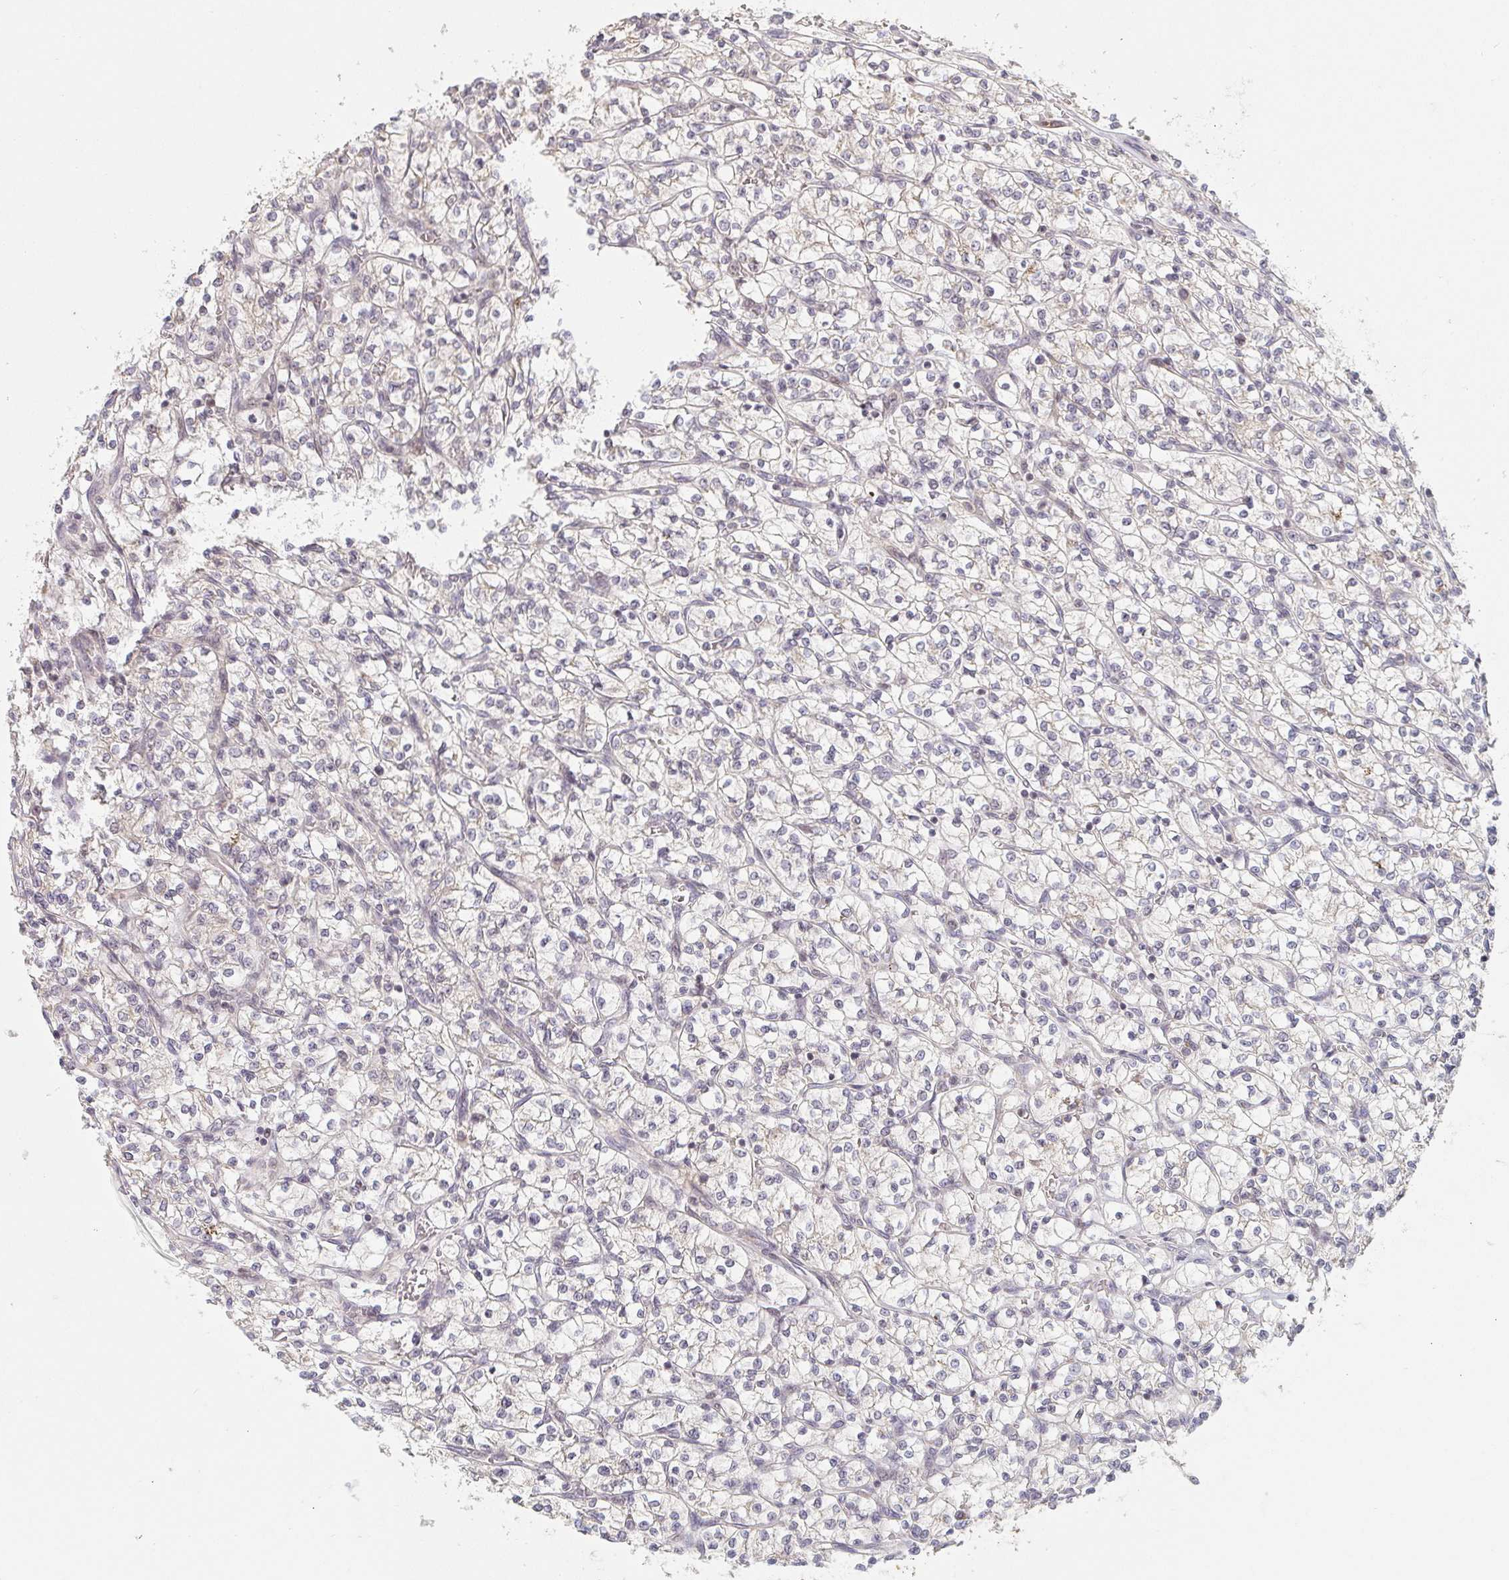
{"staining": {"intensity": "negative", "quantity": "none", "location": "none"}, "tissue": "renal cancer", "cell_type": "Tumor cells", "image_type": "cancer", "snomed": [{"axis": "morphology", "description": "Adenocarcinoma, NOS"}, {"axis": "topography", "description": "Kidney"}], "caption": "Tumor cells show no significant protein expression in adenocarcinoma (renal). The staining is performed using DAB brown chromogen with nuclei counter-stained in using hematoxylin.", "gene": "DCST1", "patient": {"sex": "female", "age": 64}}